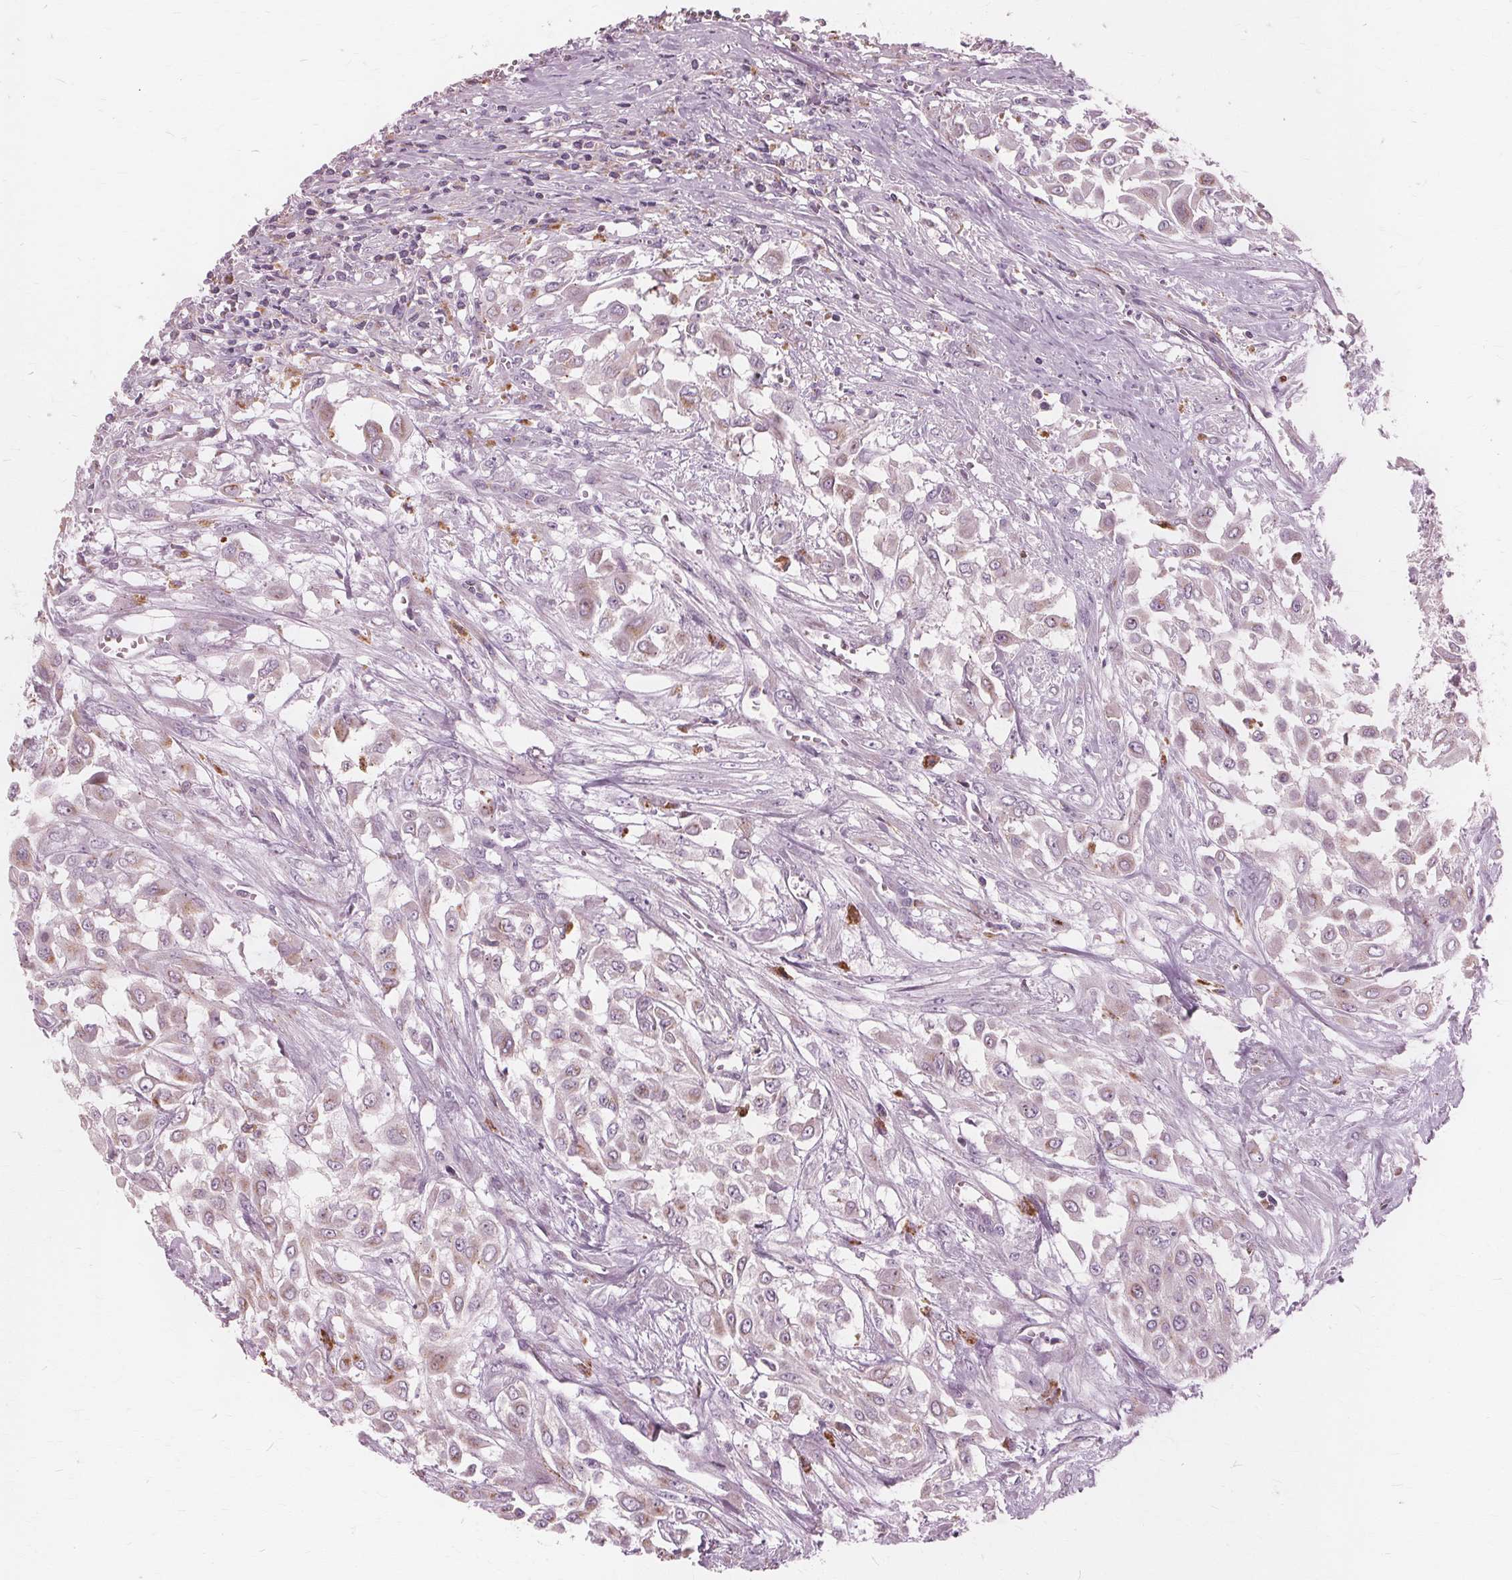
{"staining": {"intensity": "weak", "quantity": "25%-75%", "location": "cytoplasmic/membranous"}, "tissue": "urothelial cancer", "cell_type": "Tumor cells", "image_type": "cancer", "snomed": [{"axis": "morphology", "description": "Urothelial carcinoma, High grade"}, {"axis": "topography", "description": "Urinary bladder"}], "caption": "Immunohistochemical staining of human high-grade urothelial carcinoma demonstrates weak cytoplasmic/membranous protein positivity in approximately 25%-75% of tumor cells.", "gene": "DNASE2", "patient": {"sex": "male", "age": 57}}